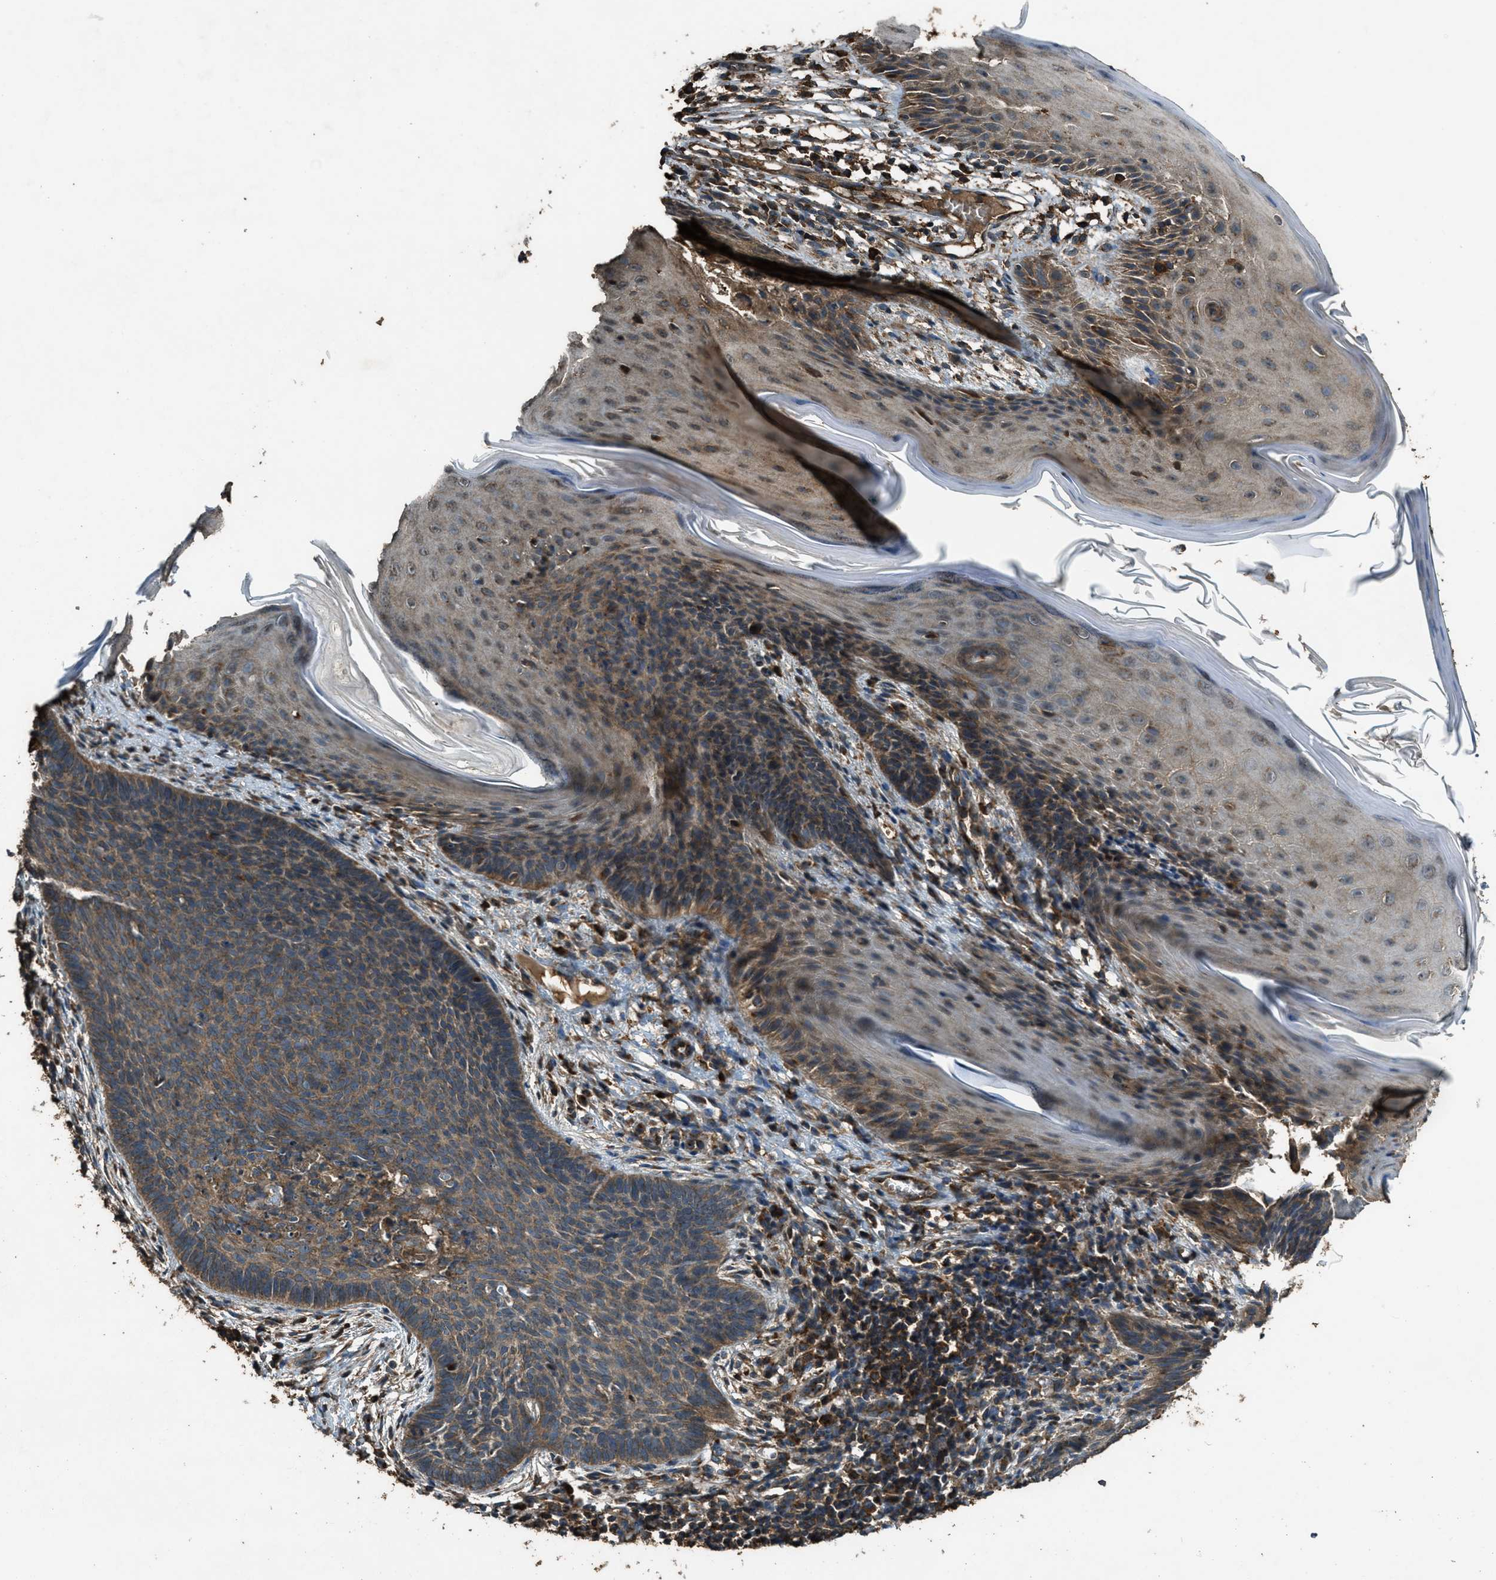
{"staining": {"intensity": "weak", "quantity": ">75%", "location": "cytoplasmic/membranous"}, "tissue": "skin cancer", "cell_type": "Tumor cells", "image_type": "cancer", "snomed": [{"axis": "morphology", "description": "Basal cell carcinoma"}, {"axis": "topography", "description": "Skin"}], "caption": "IHC (DAB) staining of human skin basal cell carcinoma shows weak cytoplasmic/membranous protein staining in about >75% of tumor cells. Immunohistochemistry (ihc) stains the protein in brown and the nuclei are stained blue.", "gene": "MAP3K8", "patient": {"sex": "male", "age": 60}}